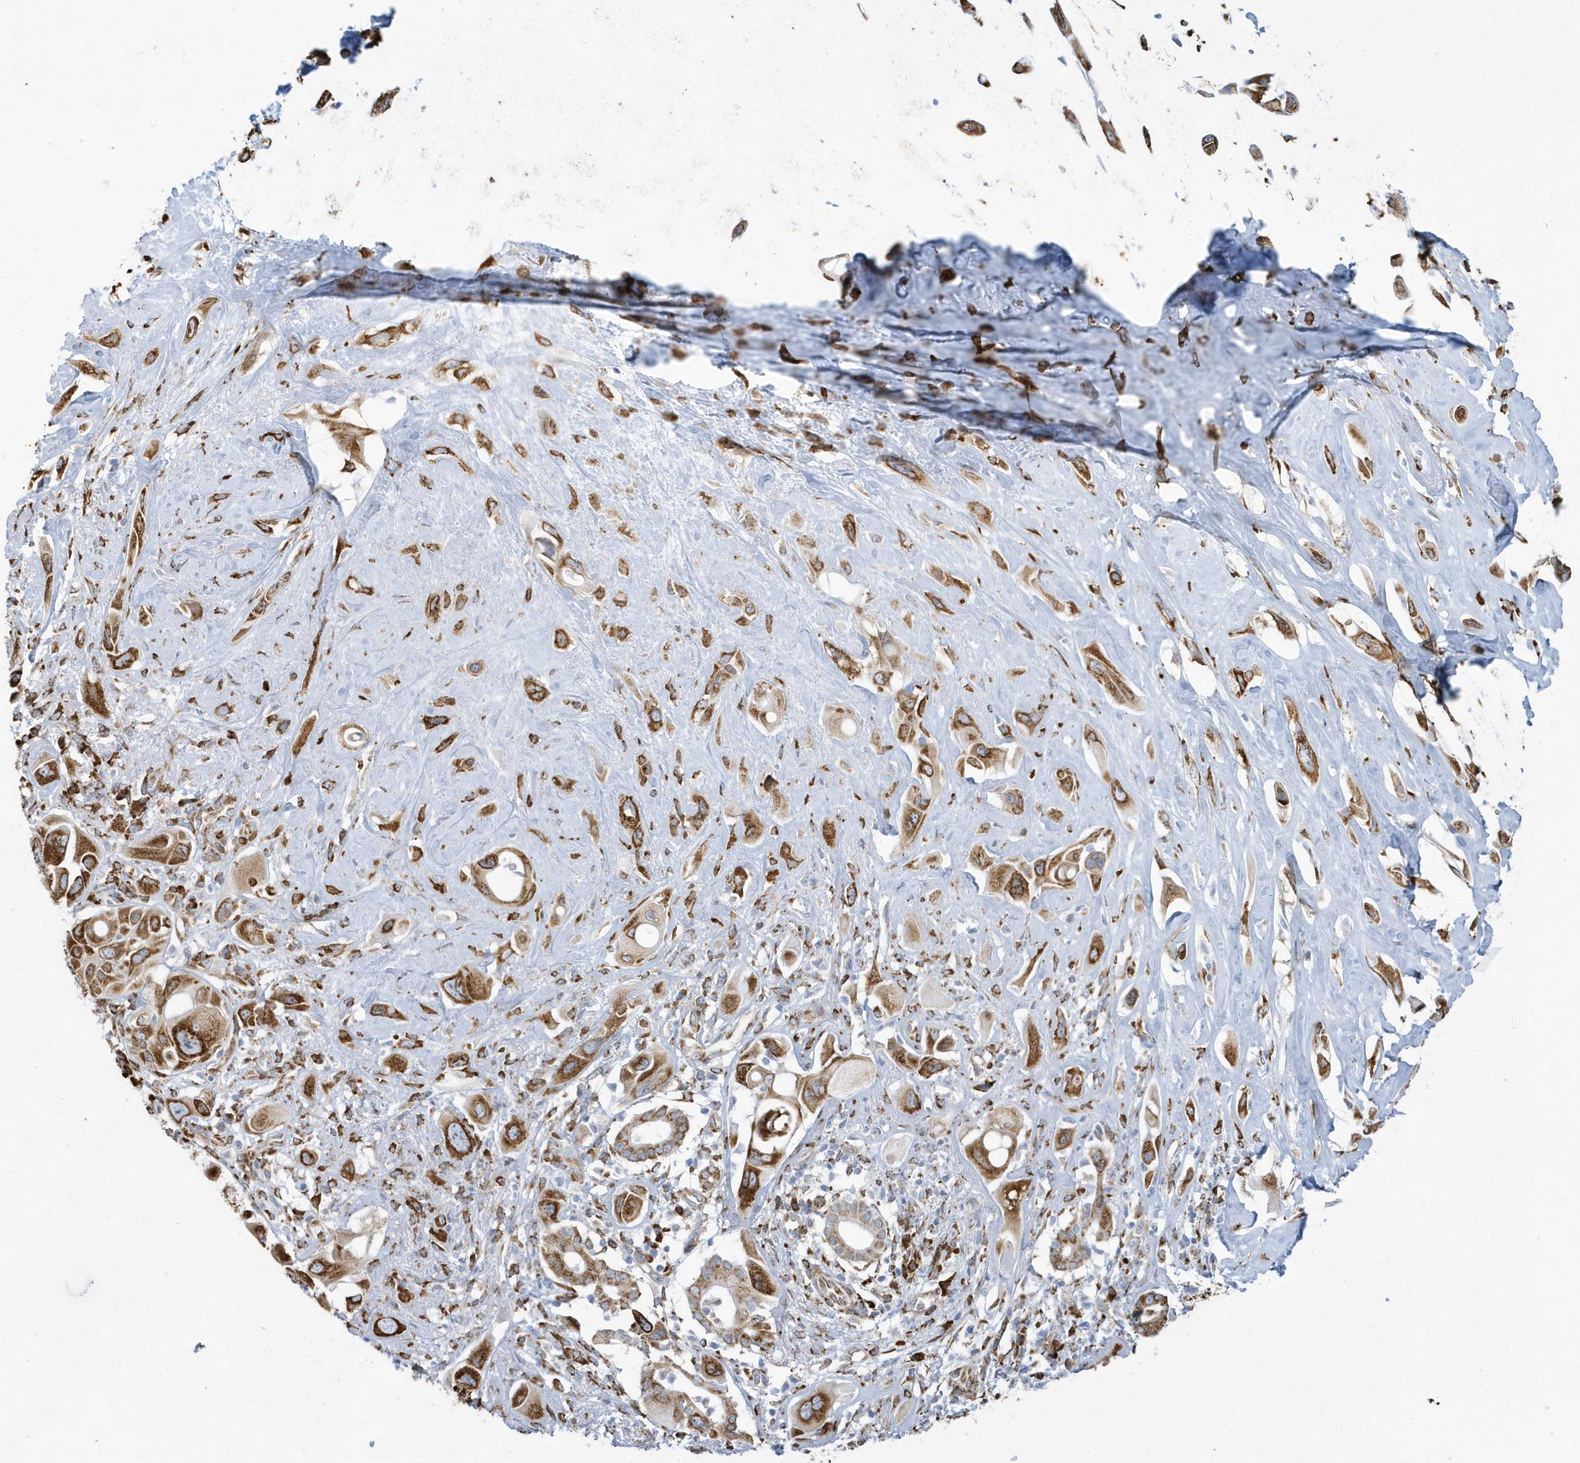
{"staining": {"intensity": "moderate", "quantity": ">75%", "location": "cytoplasmic/membranous"}, "tissue": "pancreatic cancer", "cell_type": "Tumor cells", "image_type": "cancer", "snomed": [{"axis": "morphology", "description": "Adenocarcinoma, NOS"}, {"axis": "topography", "description": "Pancreas"}], "caption": "Tumor cells show medium levels of moderate cytoplasmic/membranous expression in approximately >75% of cells in adenocarcinoma (pancreatic).", "gene": "DCAF1", "patient": {"sex": "male", "age": 68}}